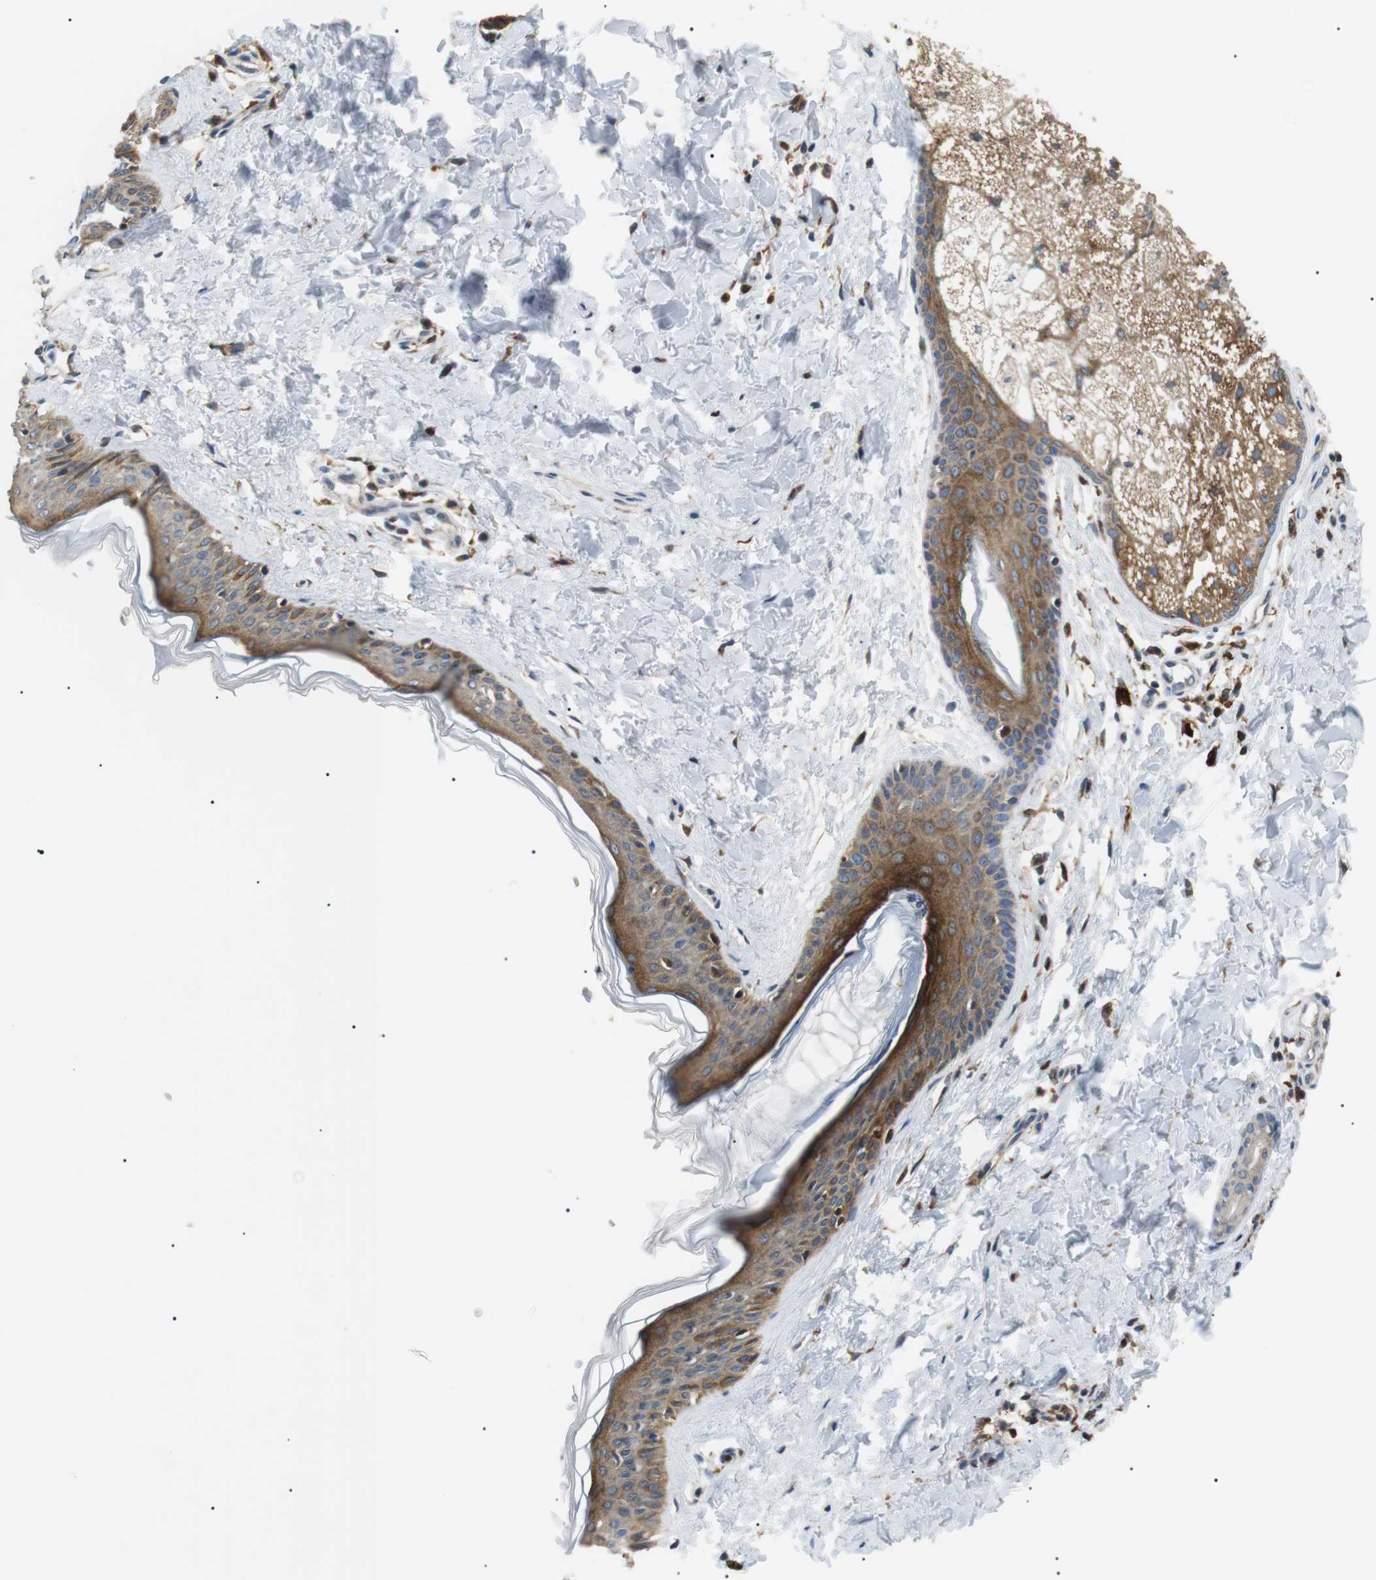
{"staining": {"intensity": "moderate", "quantity": ">75%", "location": "cytoplasmic/membranous"}, "tissue": "skin", "cell_type": "Fibroblasts", "image_type": "normal", "snomed": [{"axis": "morphology", "description": "Normal tissue, NOS"}, {"axis": "topography", "description": "Skin"}], "caption": "Unremarkable skin displays moderate cytoplasmic/membranous expression in approximately >75% of fibroblasts.", "gene": "RAB9A", "patient": {"sex": "female", "age": 41}}